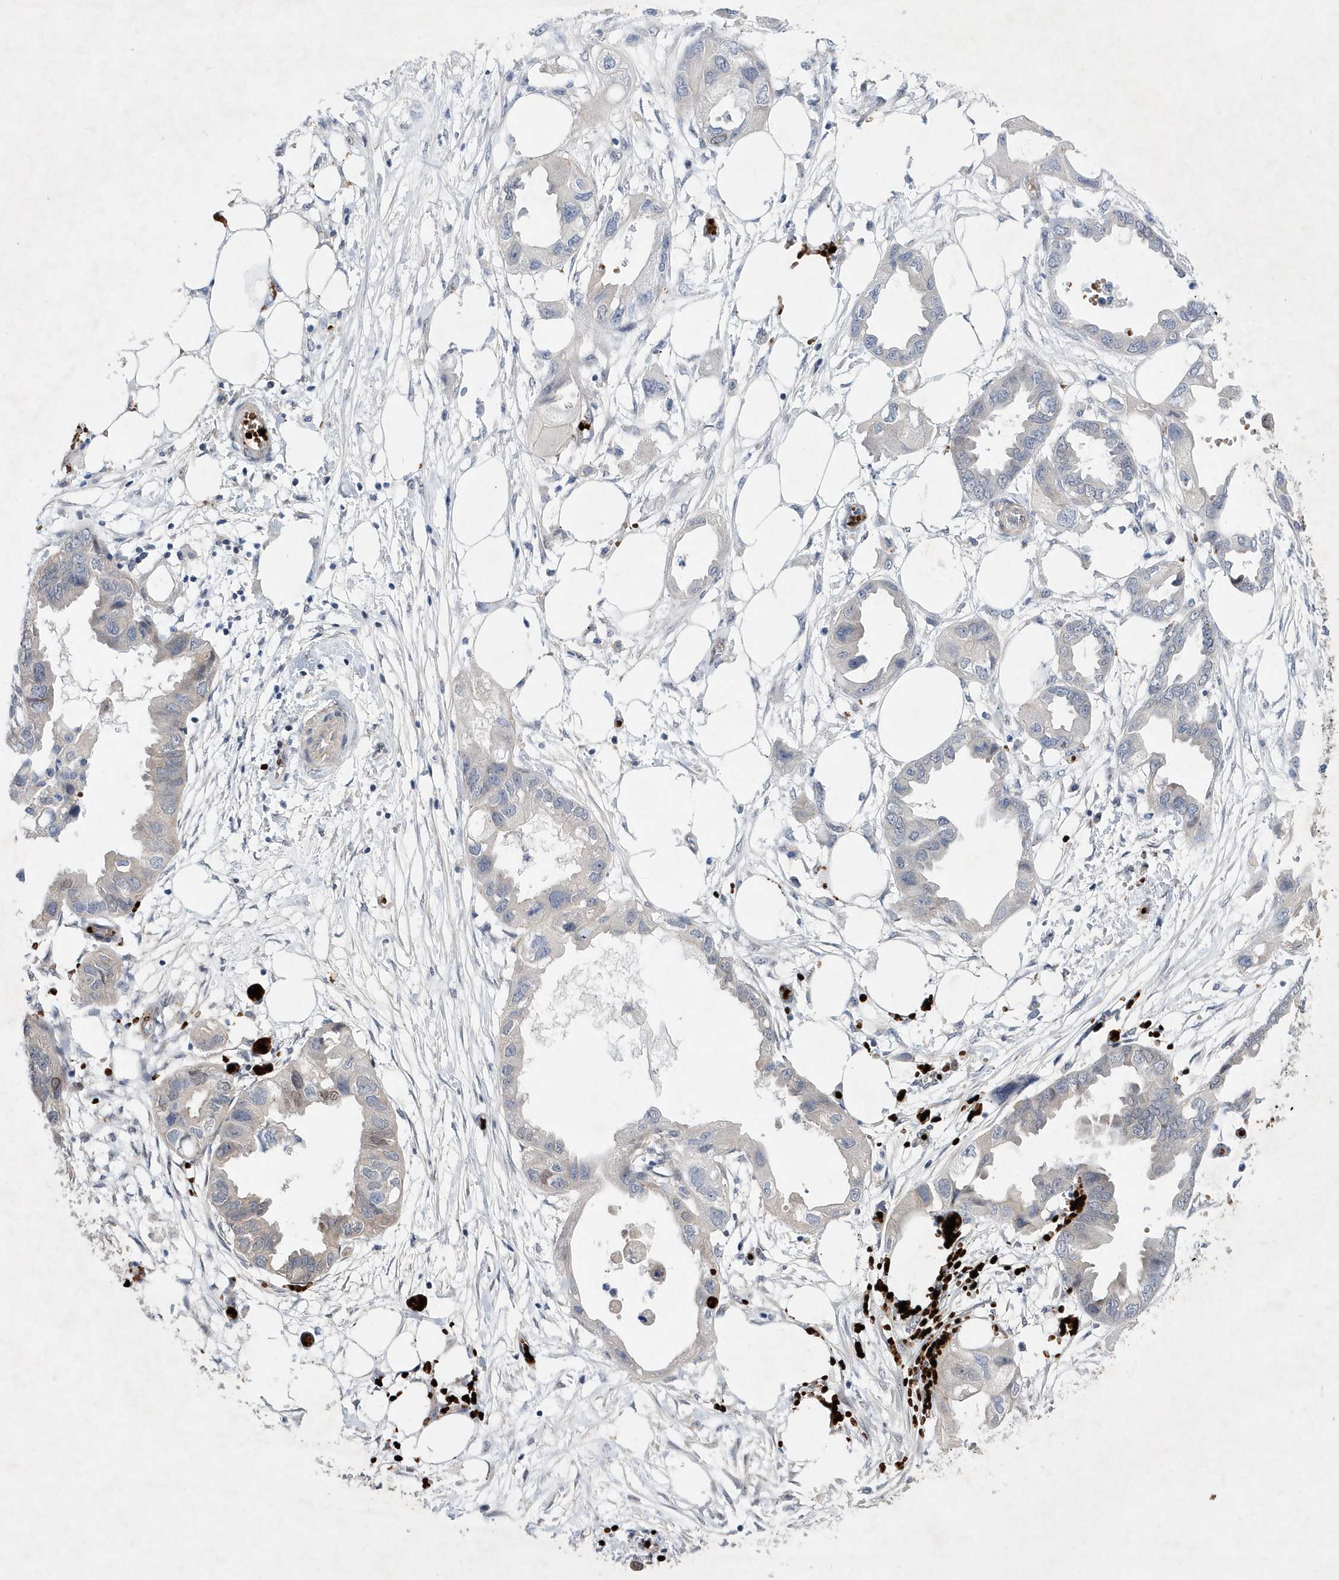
{"staining": {"intensity": "negative", "quantity": "none", "location": "none"}, "tissue": "endometrial cancer", "cell_type": "Tumor cells", "image_type": "cancer", "snomed": [{"axis": "morphology", "description": "Adenocarcinoma, NOS"}, {"axis": "morphology", "description": "Adenocarcinoma, metastatic, NOS"}, {"axis": "topography", "description": "Adipose tissue"}, {"axis": "topography", "description": "Endometrium"}], "caption": "Tumor cells are negative for protein expression in human endometrial cancer (metastatic adenocarcinoma). The staining is performed using DAB brown chromogen with nuclei counter-stained in using hematoxylin.", "gene": "ZNF875", "patient": {"sex": "female", "age": 67}}